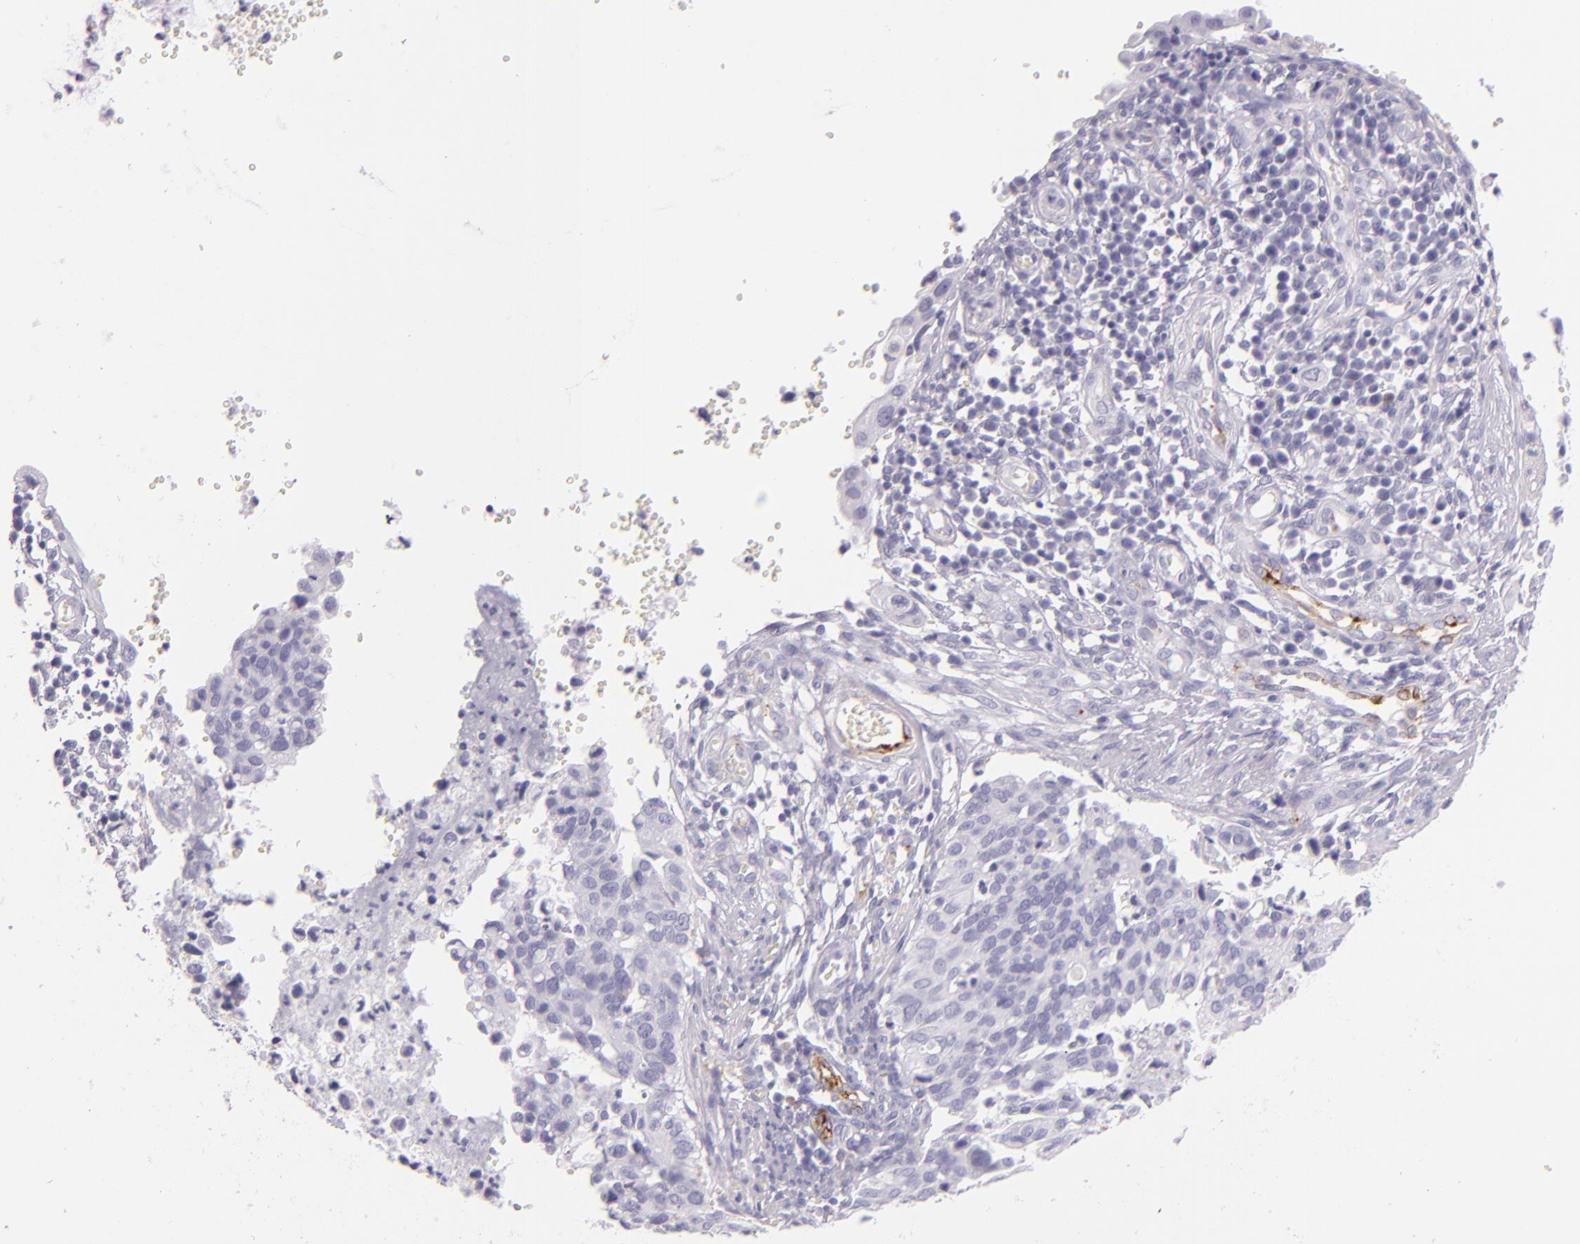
{"staining": {"intensity": "negative", "quantity": "none", "location": "none"}, "tissue": "cervical cancer", "cell_type": "Tumor cells", "image_type": "cancer", "snomed": [{"axis": "morphology", "description": "Normal tissue, NOS"}, {"axis": "morphology", "description": "Squamous cell carcinoma, NOS"}, {"axis": "topography", "description": "Cervix"}], "caption": "This is an immunohistochemistry image of cervical cancer. There is no staining in tumor cells.", "gene": "SELP", "patient": {"sex": "female", "age": 45}}